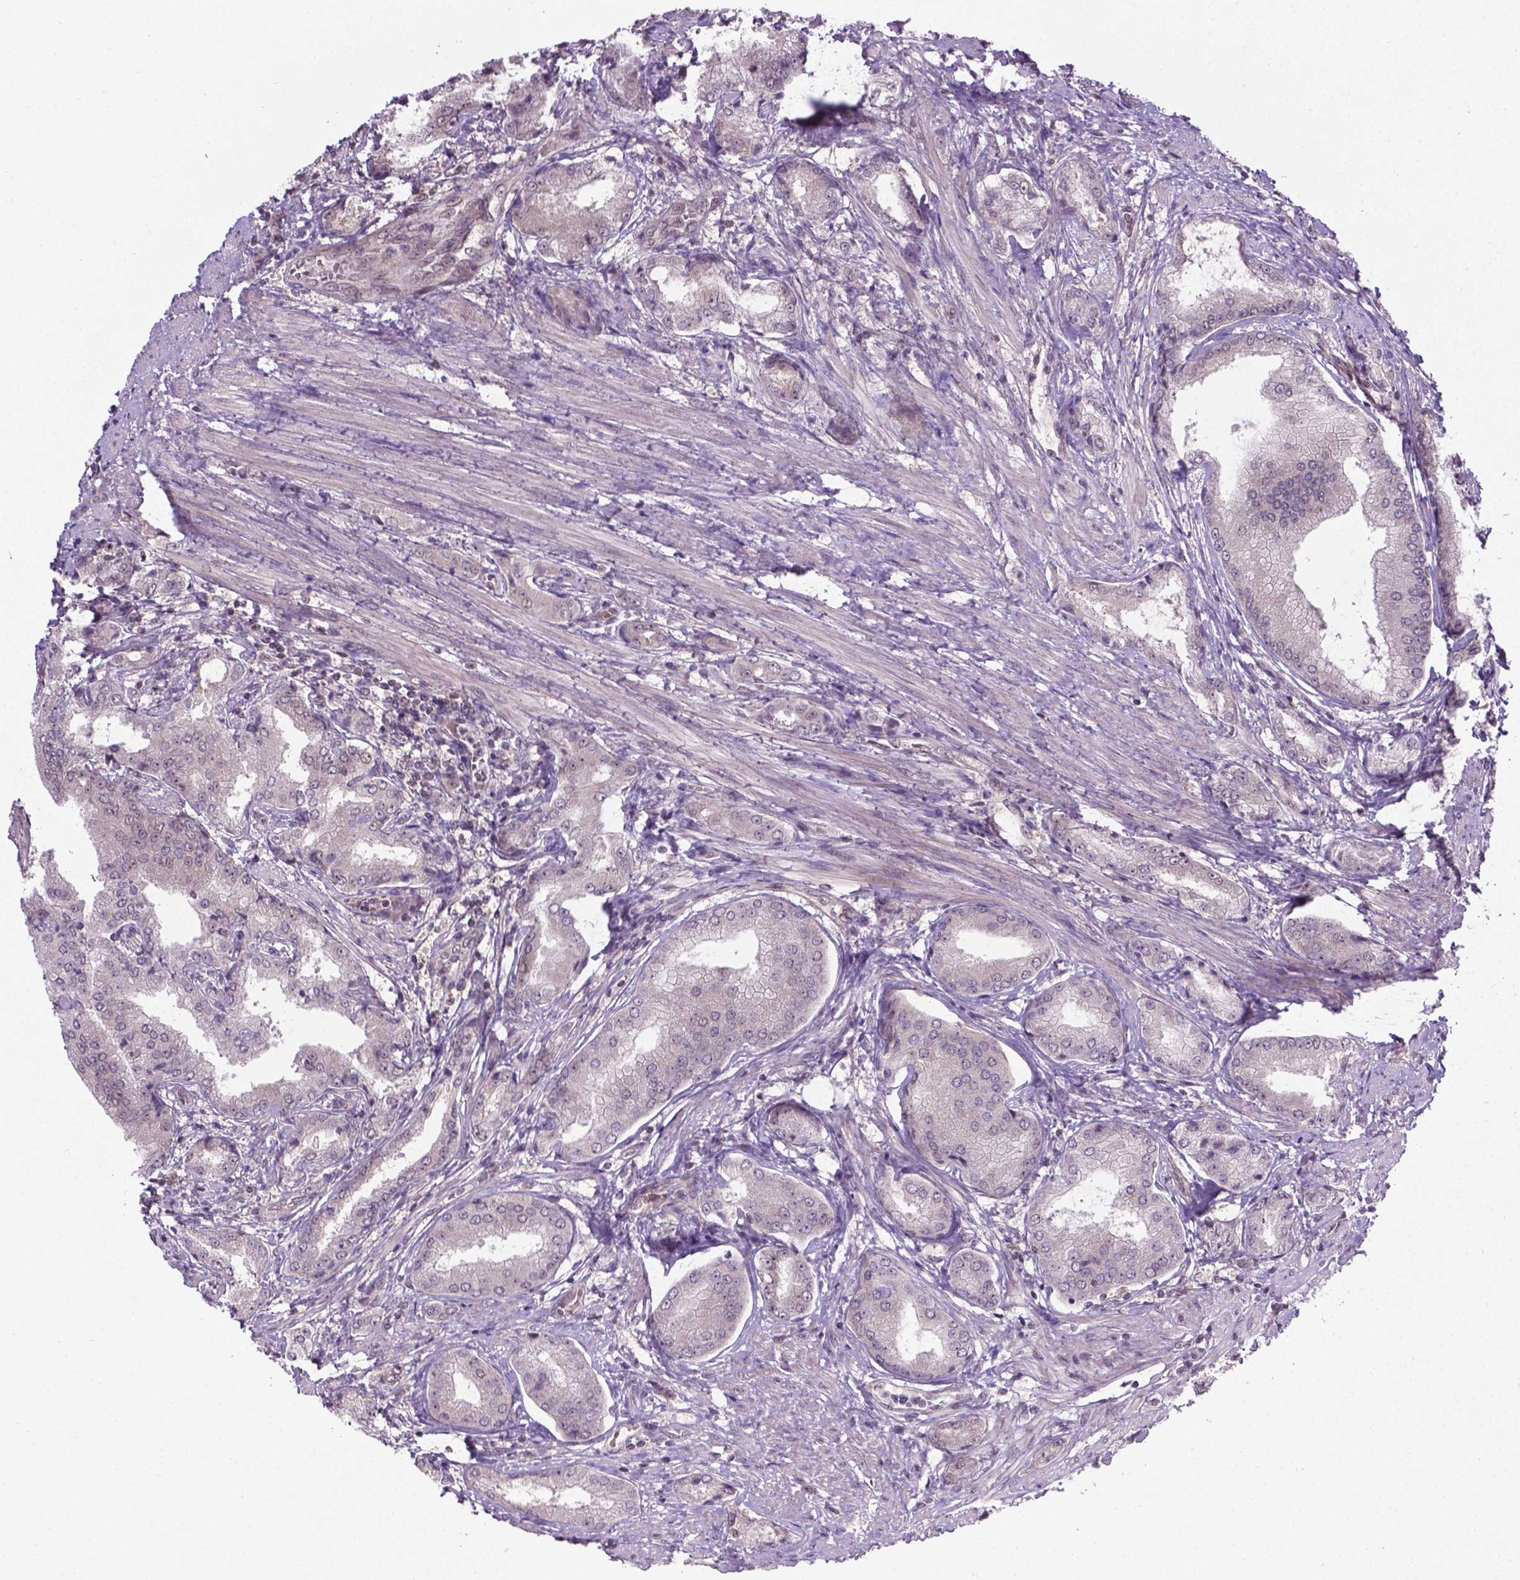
{"staining": {"intensity": "negative", "quantity": "none", "location": "none"}, "tissue": "prostate cancer", "cell_type": "Tumor cells", "image_type": "cancer", "snomed": [{"axis": "morphology", "description": "Adenocarcinoma, NOS"}, {"axis": "topography", "description": "Prostate"}], "caption": "IHC histopathology image of neoplastic tissue: prostate adenocarcinoma stained with DAB displays no significant protein expression in tumor cells.", "gene": "ANKRD54", "patient": {"sex": "male", "age": 63}}